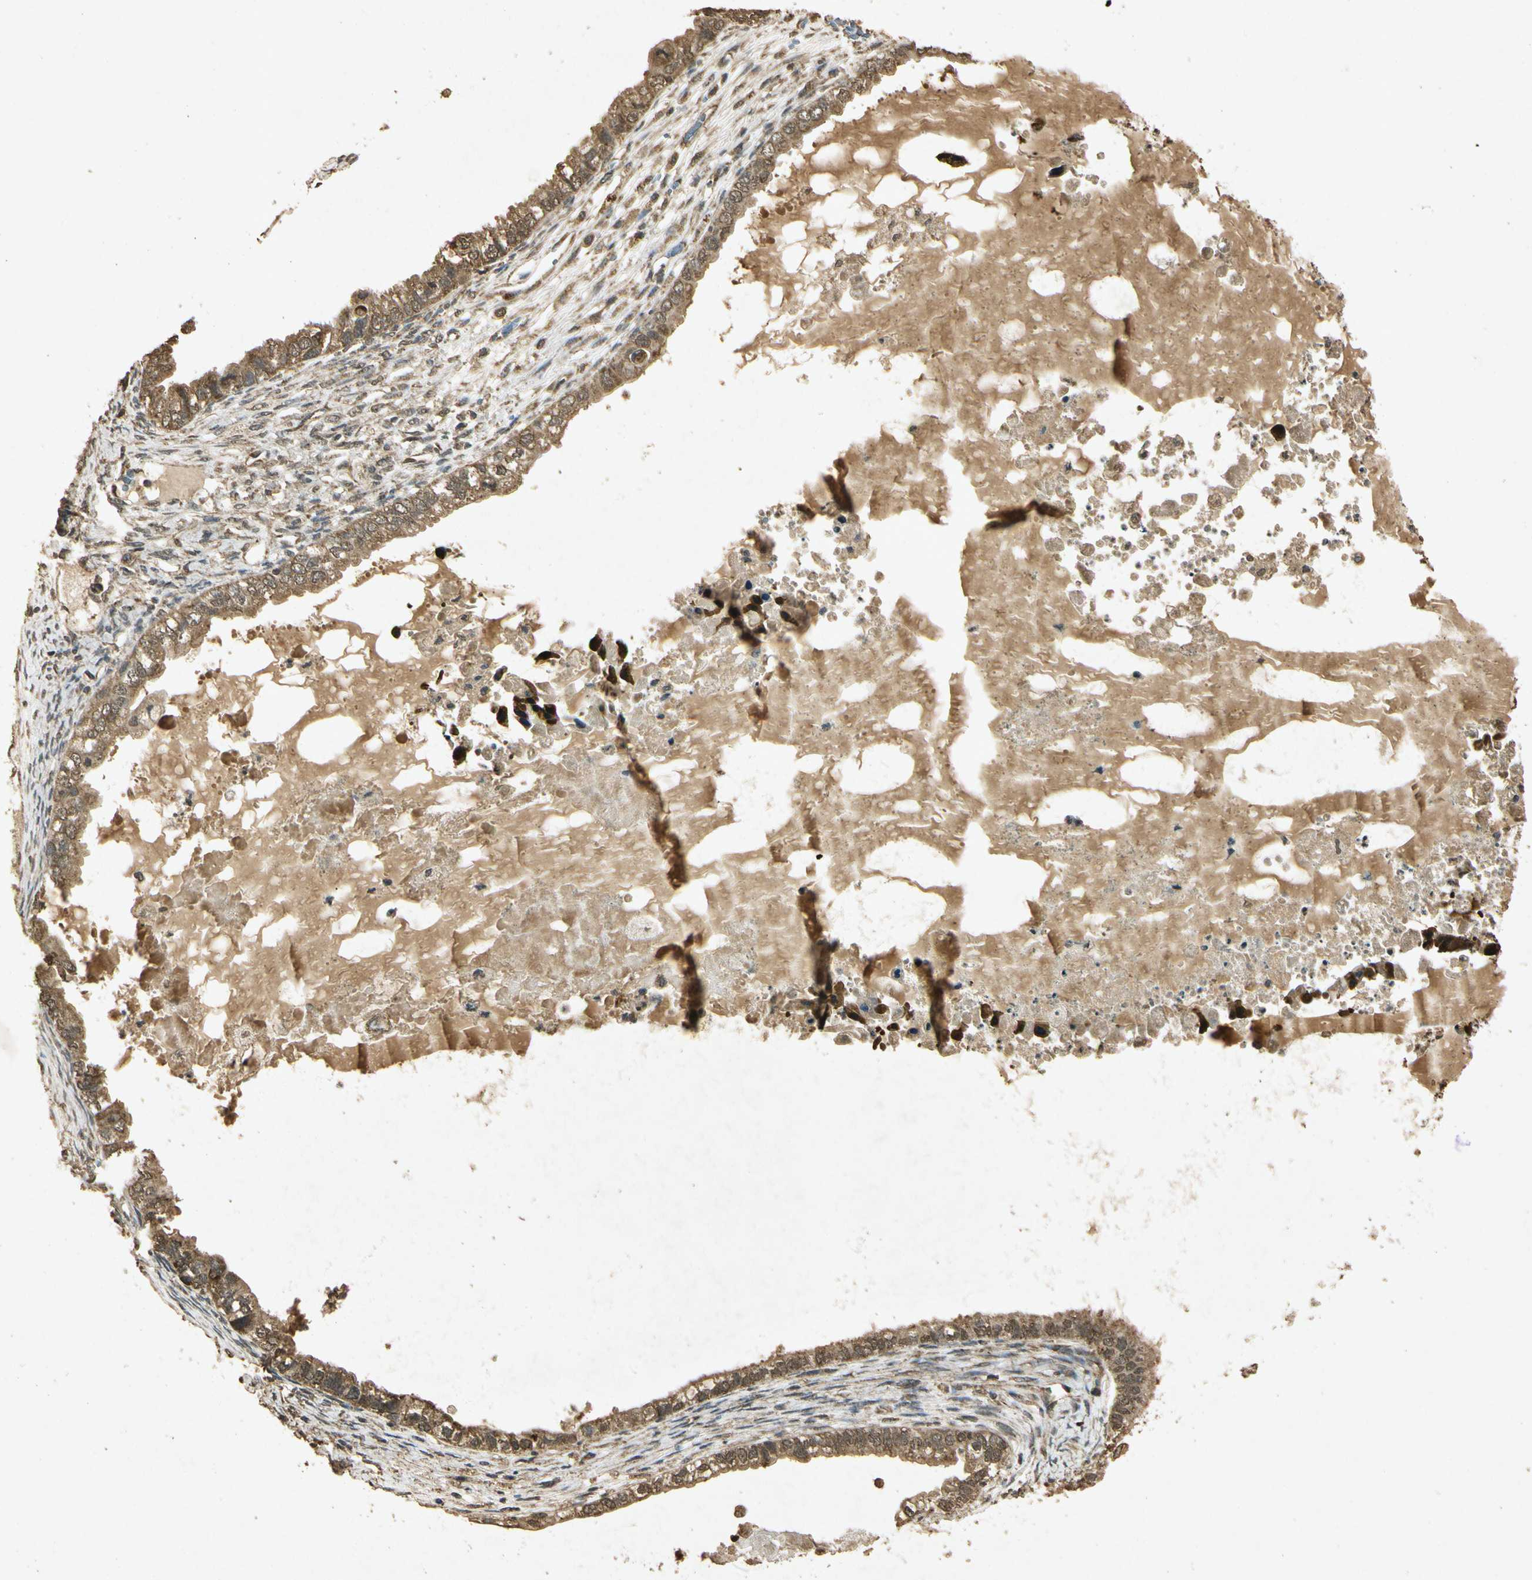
{"staining": {"intensity": "moderate", "quantity": ">75%", "location": "cytoplasmic/membranous"}, "tissue": "ovarian cancer", "cell_type": "Tumor cells", "image_type": "cancer", "snomed": [{"axis": "morphology", "description": "Cystadenocarcinoma, mucinous, NOS"}, {"axis": "topography", "description": "Ovary"}], "caption": "Mucinous cystadenocarcinoma (ovarian) stained with DAB (3,3'-diaminobenzidine) IHC reveals medium levels of moderate cytoplasmic/membranous positivity in about >75% of tumor cells. The staining was performed using DAB (3,3'-diaminobenzidine), with brown indicating positive protein expression. Nuclei are stained blue with hematoxylin.", "gene": "PRDX3", "patient": {"sex": "female", "age": 80}}